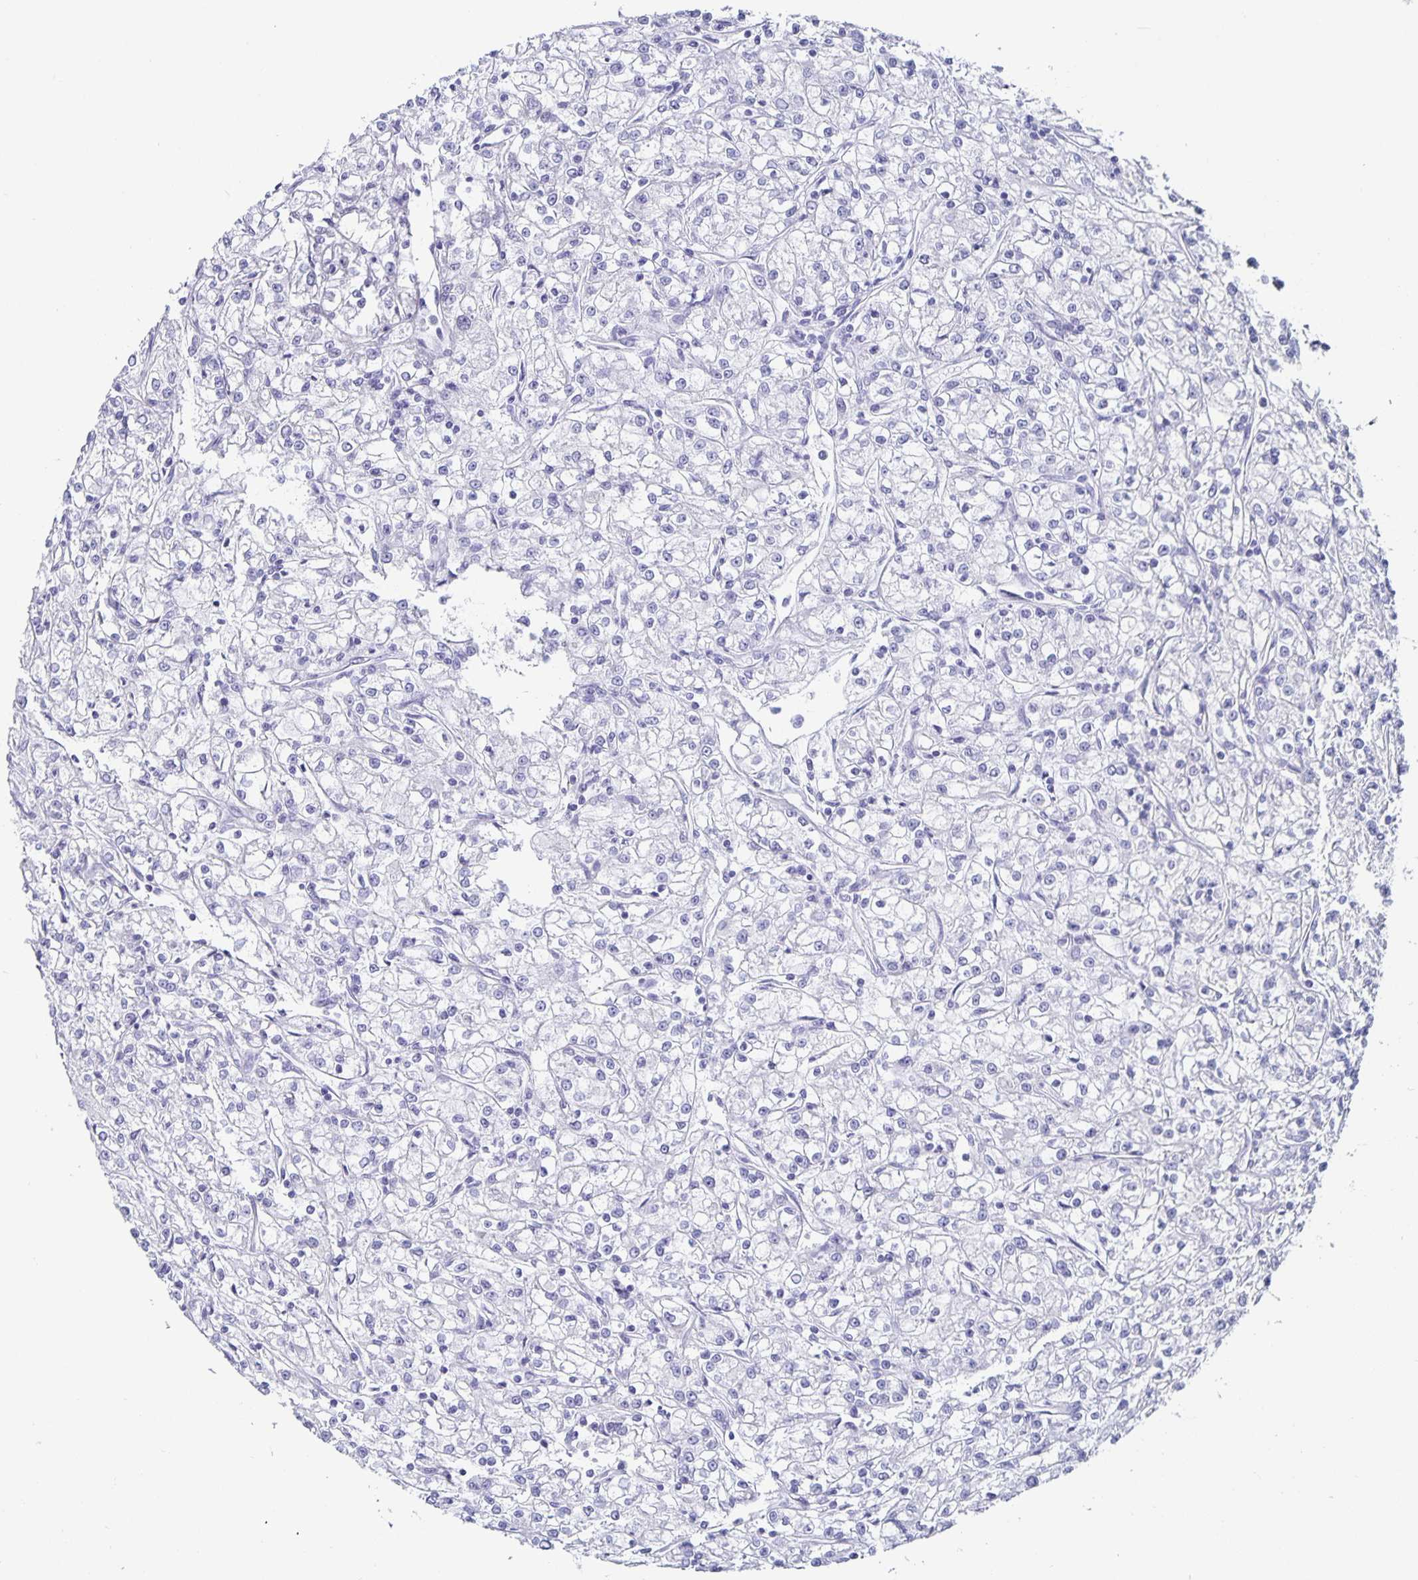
{"staining": {"intensity": "negative", "quantity": "none", "location": "none"}, "tissue": "renal cancer", "cell_type": "Tumor cells", "image_type": "cancer", "snomed": [{"axis": "morphology", "description": "Adenocarcinoma, NOS"}, {"axis": "topography", "description": "Kidney"}], "caption": "The image shows no staining of tumor cells in renal cancer (adenocarcinoma). (Immunohistochemistry (ihc), brightfield microscopy, high magnification).", "gene": "CHGA", "patient": {"sex": "female", "age": 59}}